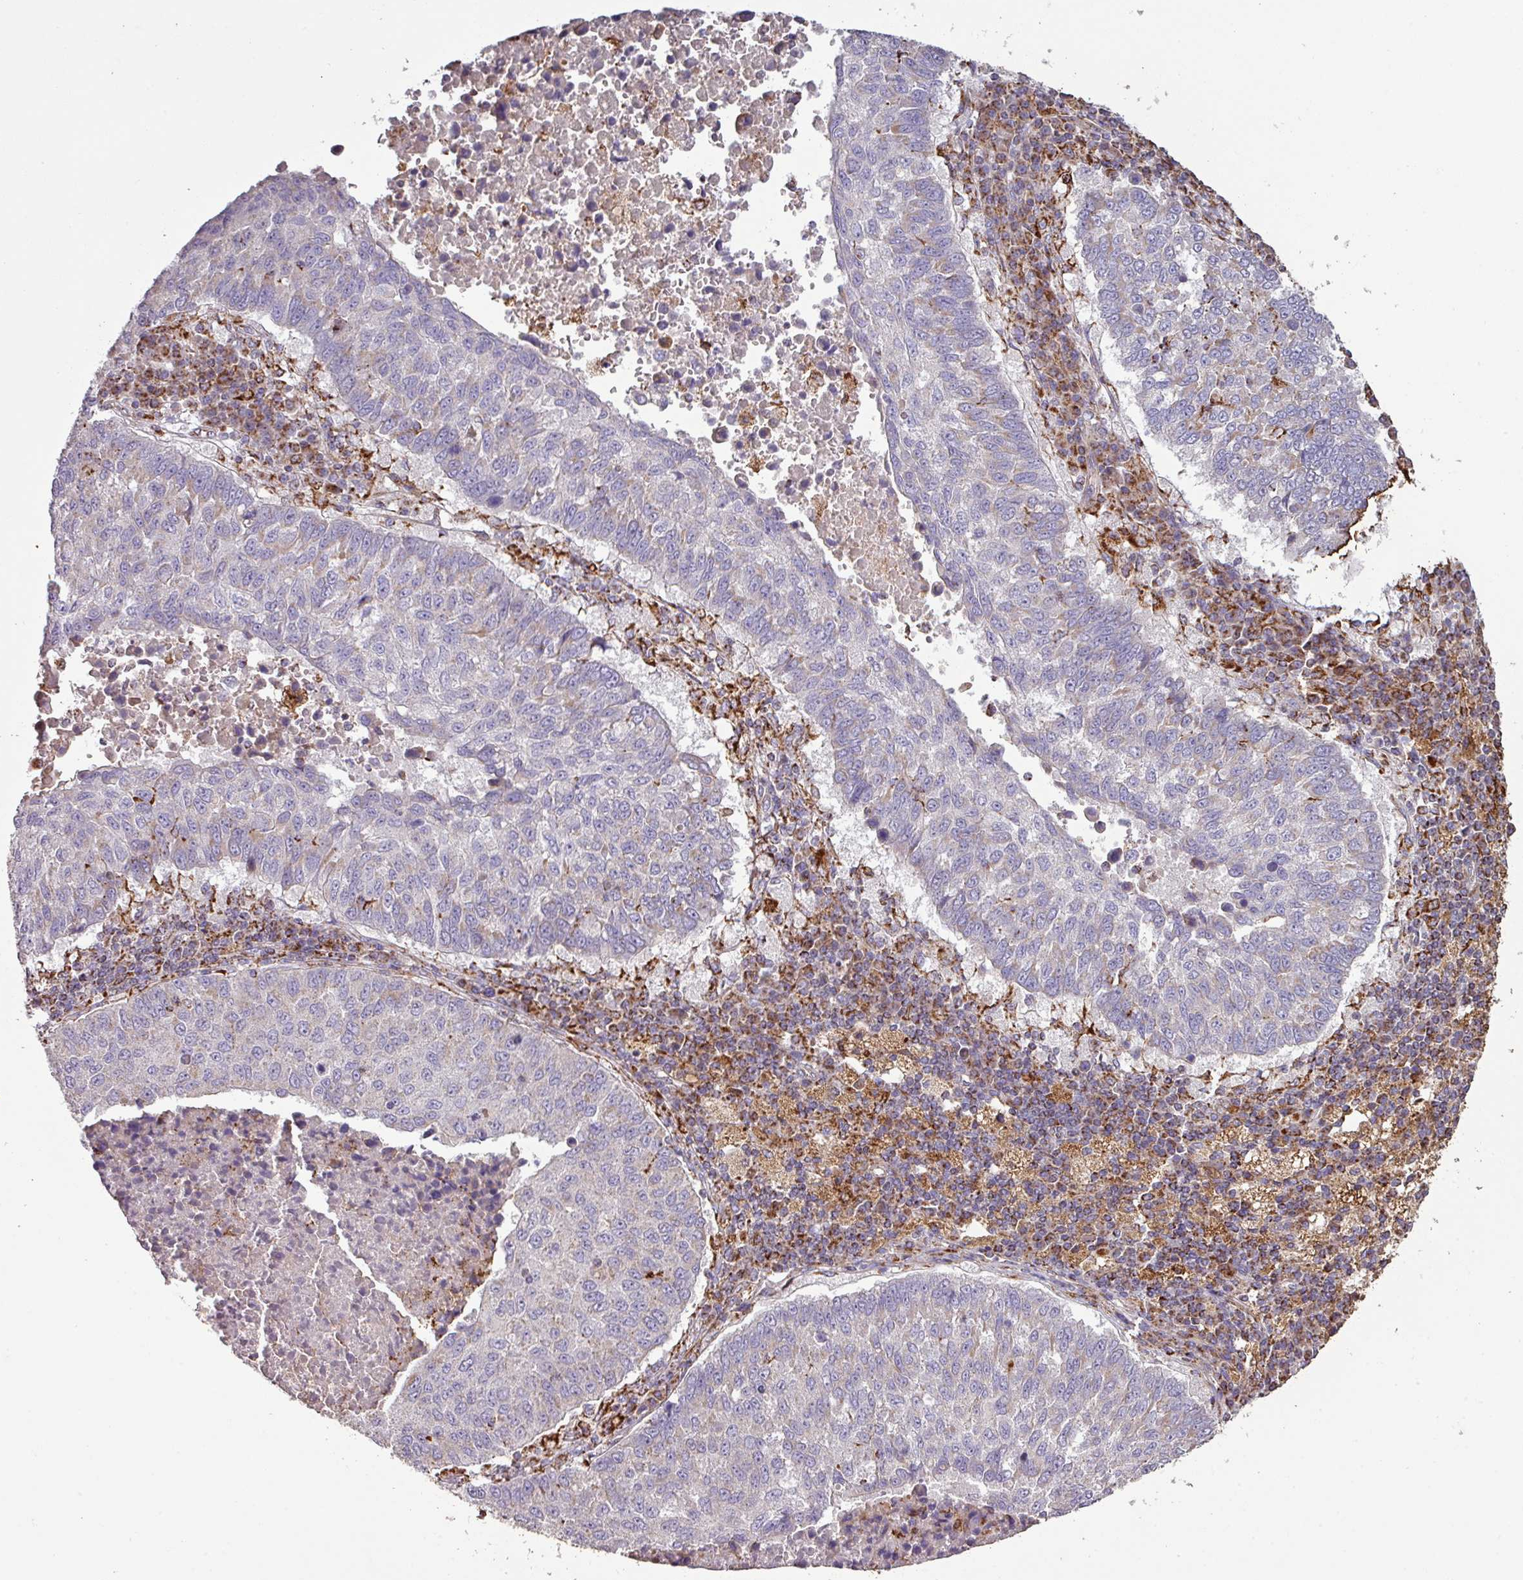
{"staining": {"intensity": "moderate", "quantity": "<25%", "location": "cytoplasmic/membranous"}, "tissue": "lung cancer", "cell_type": "Tumor cells", "image_type": "cancer", "snomed": [{"axis": "morphology", "description": "Squamous cell carcinoma, NOS"}, {"axis": "topography", "description": "Lung"}], "caption": "IHC staining of squamous cell carcinoma (lung), which displays low levels of moderate cytoplasmic/membranous positivity in approximately <25% of tumor cells indicating moderate cytoplasmic/membranous protein positivity. The staining was performed using DAB (3,3'-diaminobenzidine) (brown) for protein detection and nuclei were counterstained in hematoxylin (blue).", "gene": "SQOR", "patient": {"sex": "male", "age": 73}}